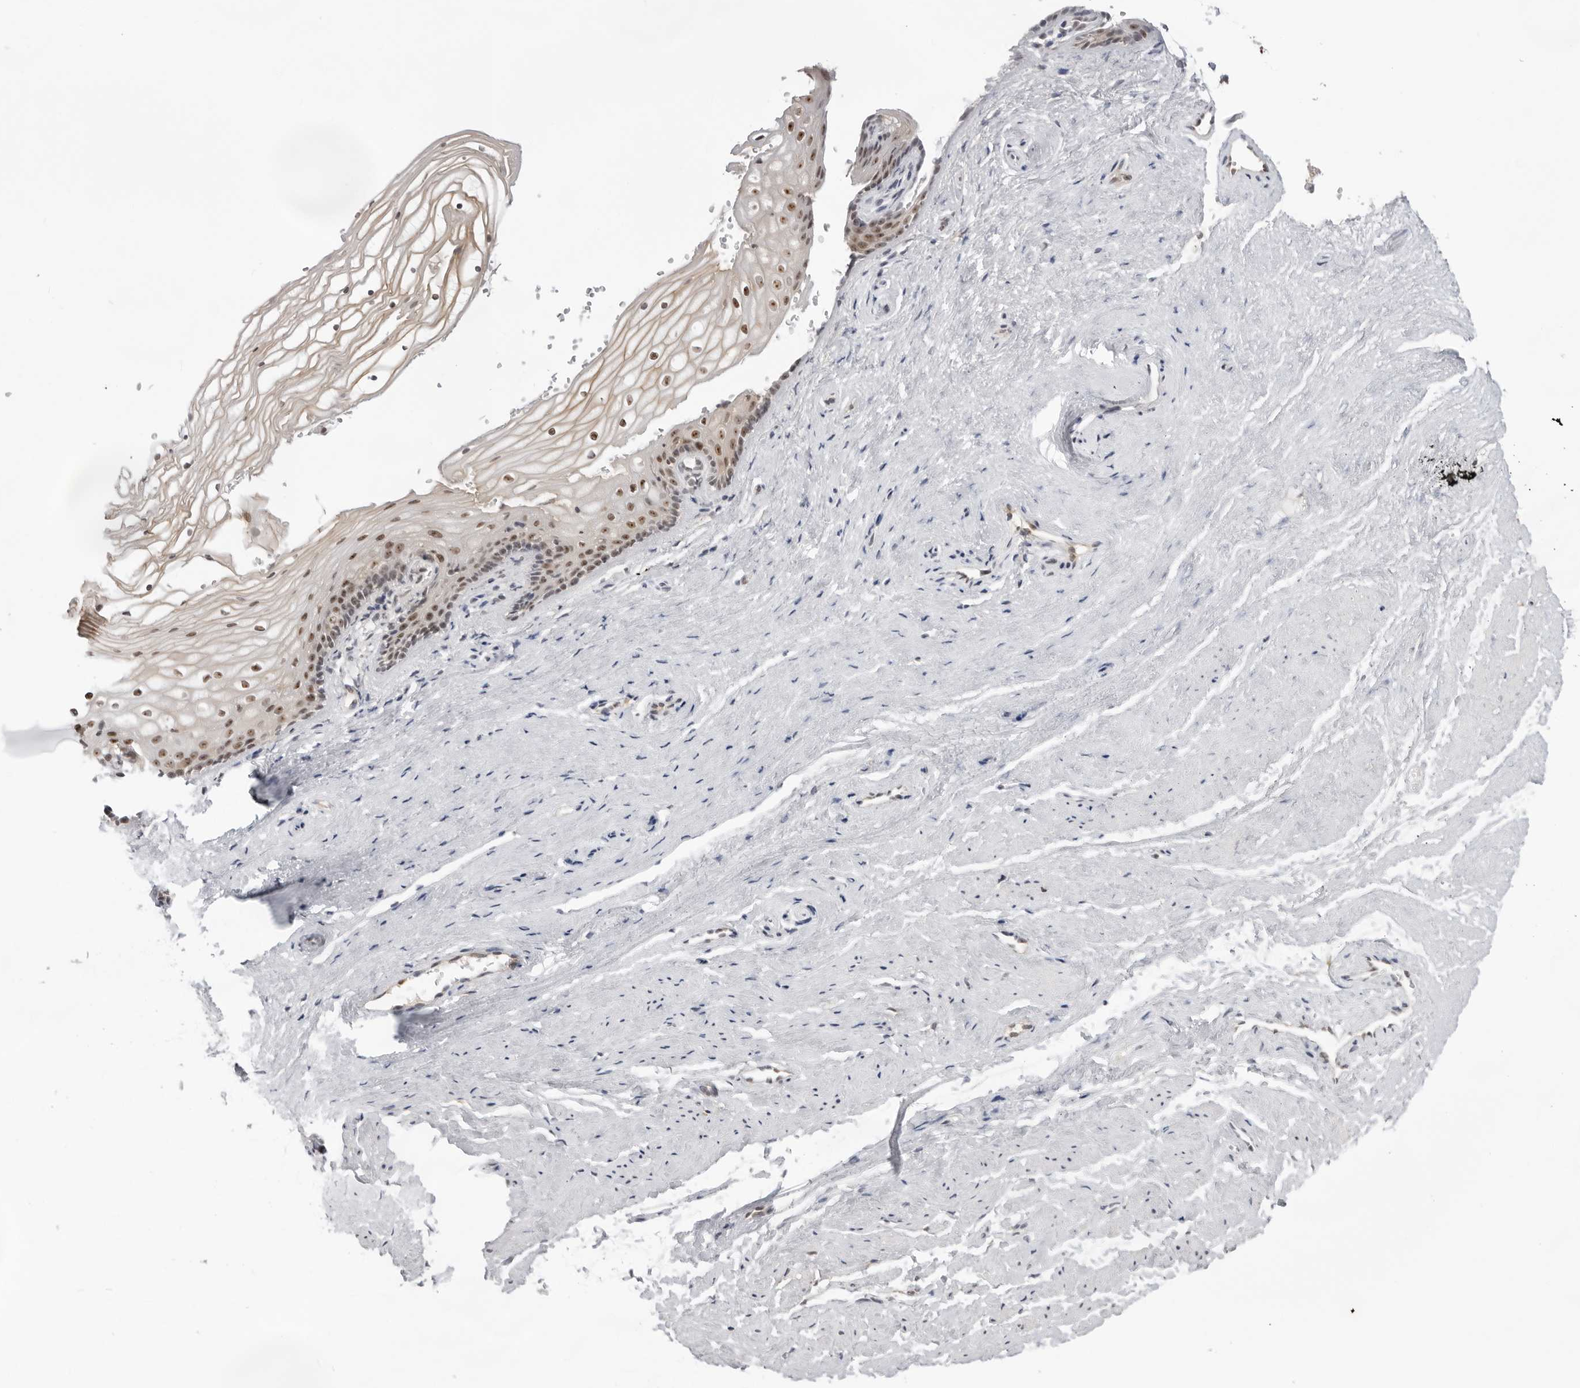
{"staining": {"intensity": "moderate", "quantity": ">75%", "location": "cytoplasmic/membranous,nuclear"}, "tissue": "vagina", "cell_type": "Squamous epithelial cells", "image_type": "normal", "snomed": [{"axis": "morphology", "description": "Normal tissue, NOS"}, {"axis": "topography", "description": "Vagina"}], "caption": "Approximately >75% of squamous epithelial cells in normal human vagina show moderate cytoplasmic/membranous,nuclear protein staining as visualized by brown immunohistochemical staining.", "gene": "EXOSC10", "patient": {"sex": "female", "age": 46}}